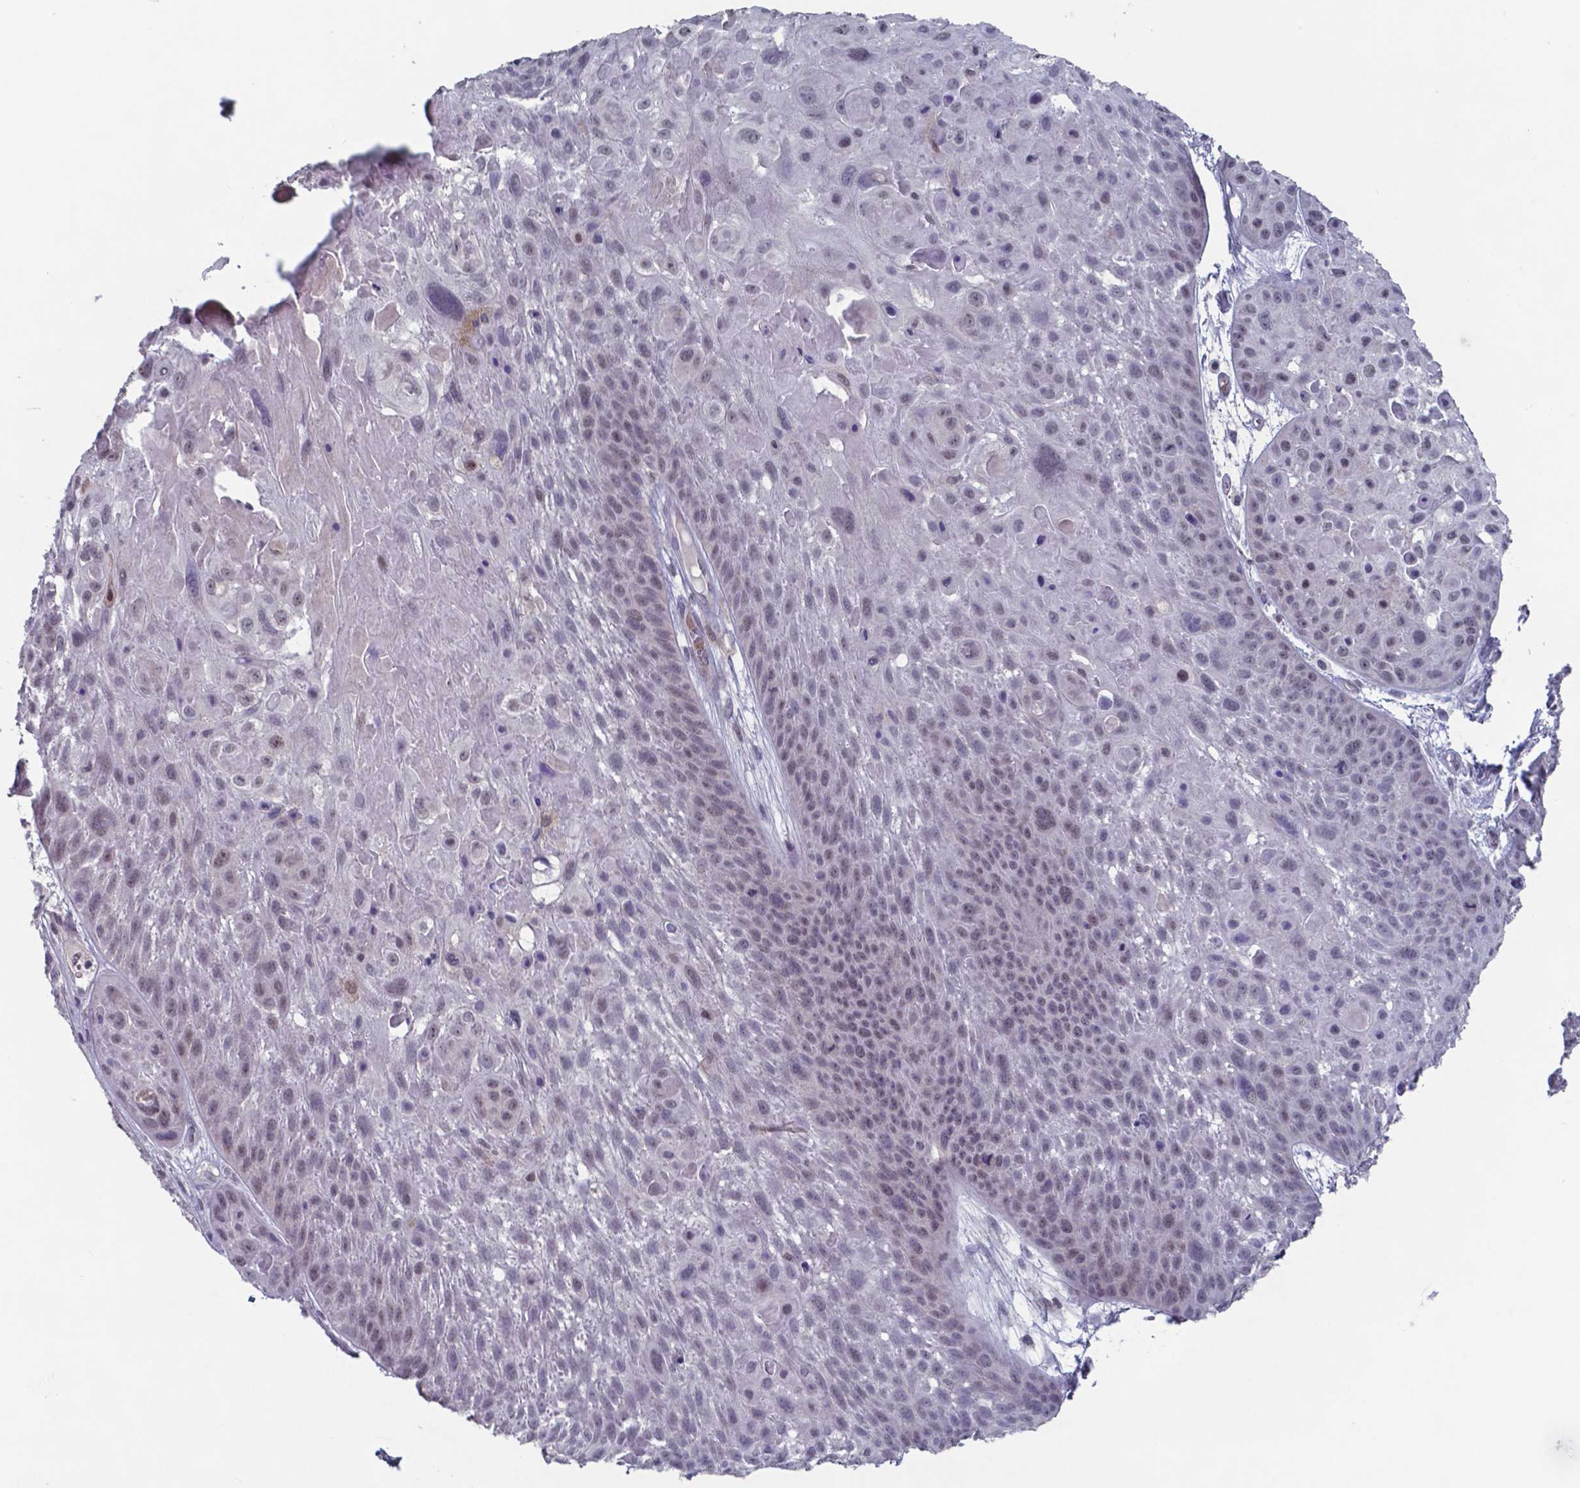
{"staining": {"intensity": "weak", "quantity": "<25%", "location": "nuclear"}, "tissue": "skin cancer", "cell_type": "Tumor cells", "image_type": "cancer", "snomed": [{"axis": "morphology", "description": "Squamous cell carcinoma, NOS"}, {"axis": "topography", "description": "Skin"}, {"axis": "topography", "description": "Anal"}], "caption": "A histopathology image of skin cancer (squamous cell carcinoma) stained for a protein displays no brown staining in tumor cells.", "gene": "TDP2", "patient": {"sex": "female", "age": 75}}